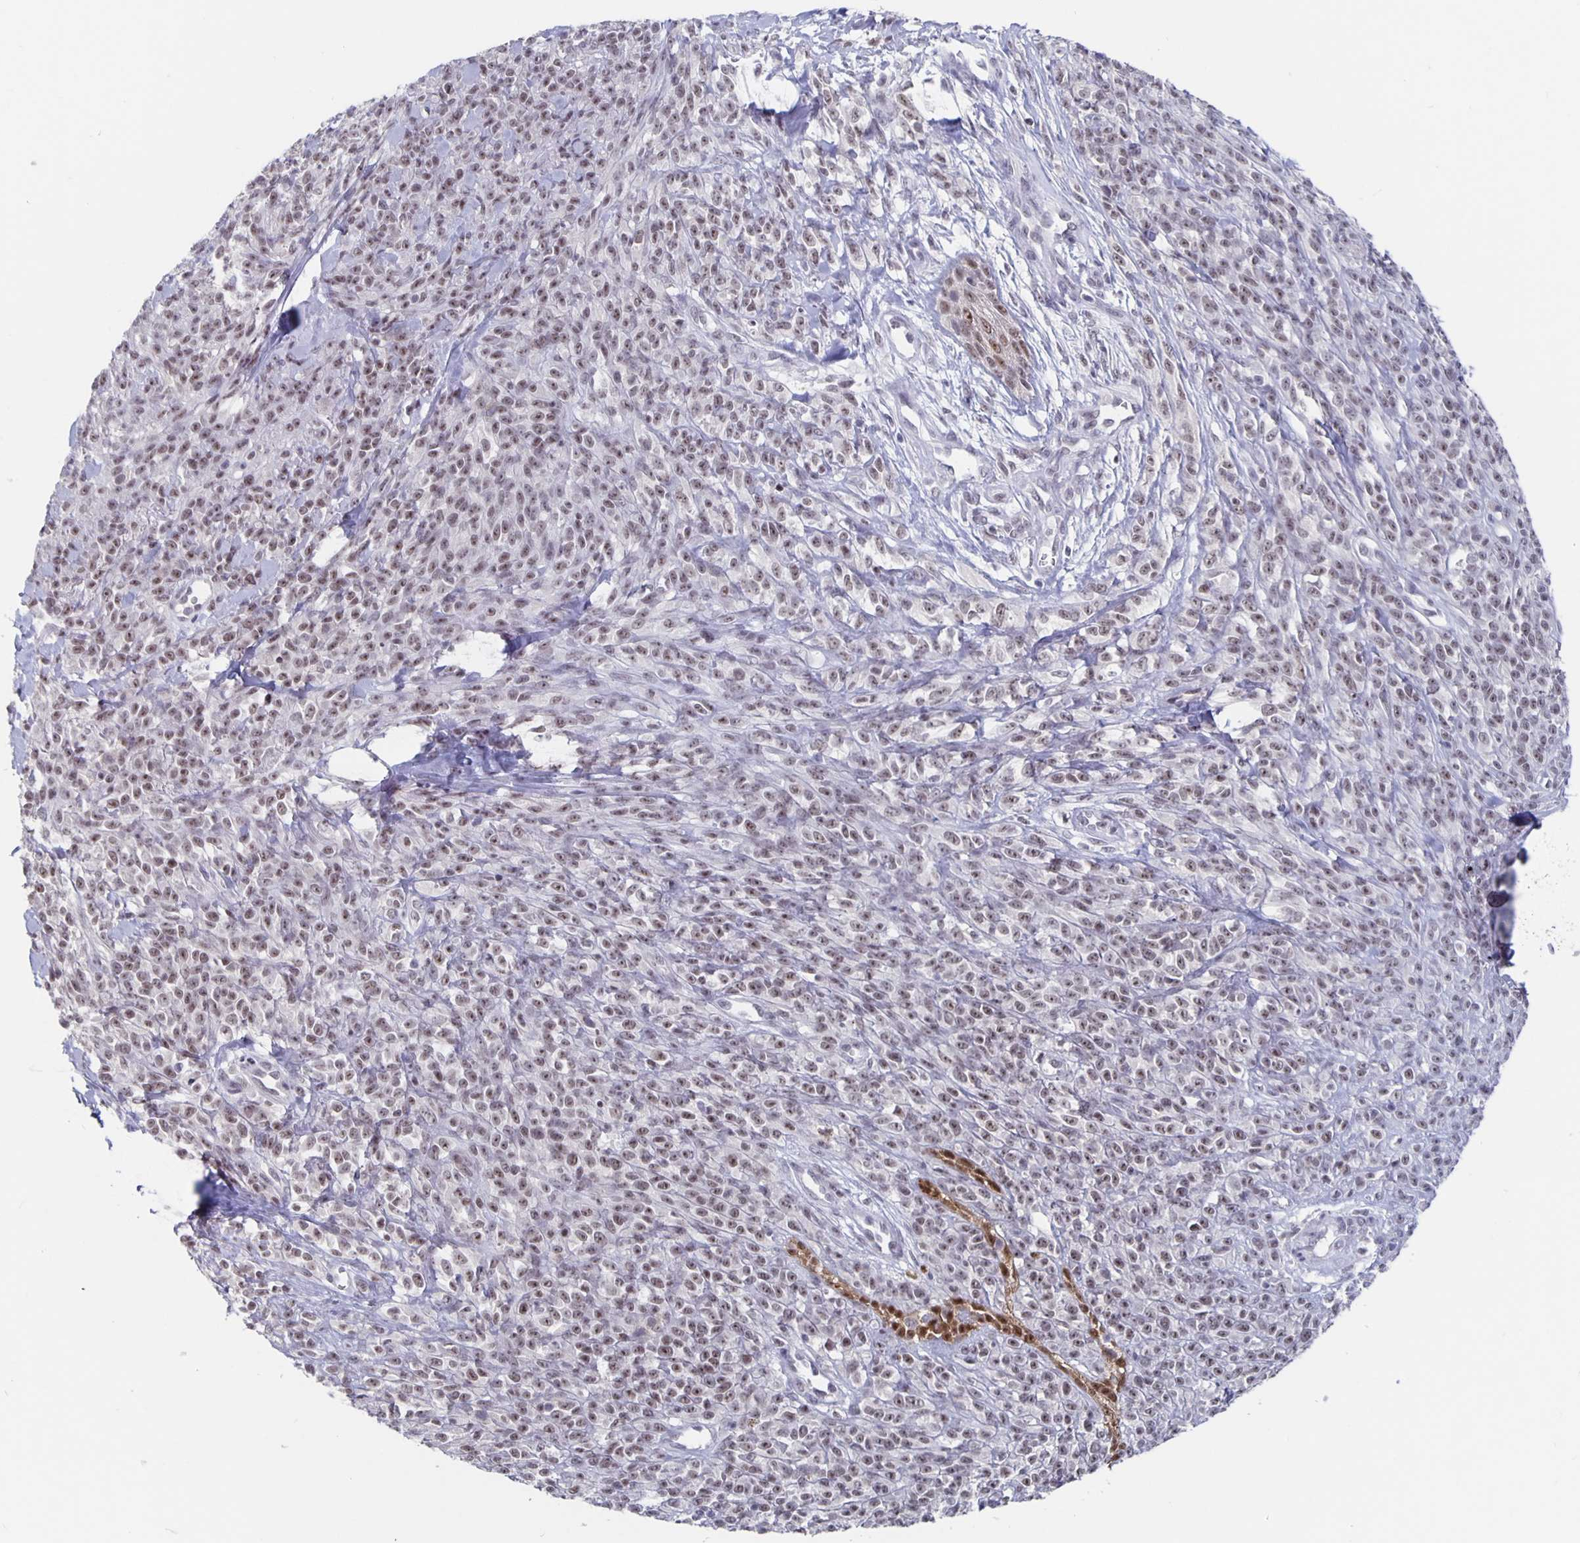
{"staining": {"intensity": "weak", "quantity": ">75%", "location": "nuclear"}, "tissue": "melanoma", "cell_type": "Tumor cells", "image_type": "cancer", "snomed": [{"axis": "morphology", "description": "Malignant melanoma, NOS"}, {"axis": "topography", "description": "Skin"}, {"axis": "topography", "description": "Skin of trunk"}], "caption": "Protein expression analysis of human malignant melanoma reveals weak nuclear expression in approximately >75% of tumor cells.", "gene": "ZNF691", "patient": {"sex": "male", "age": 74}}